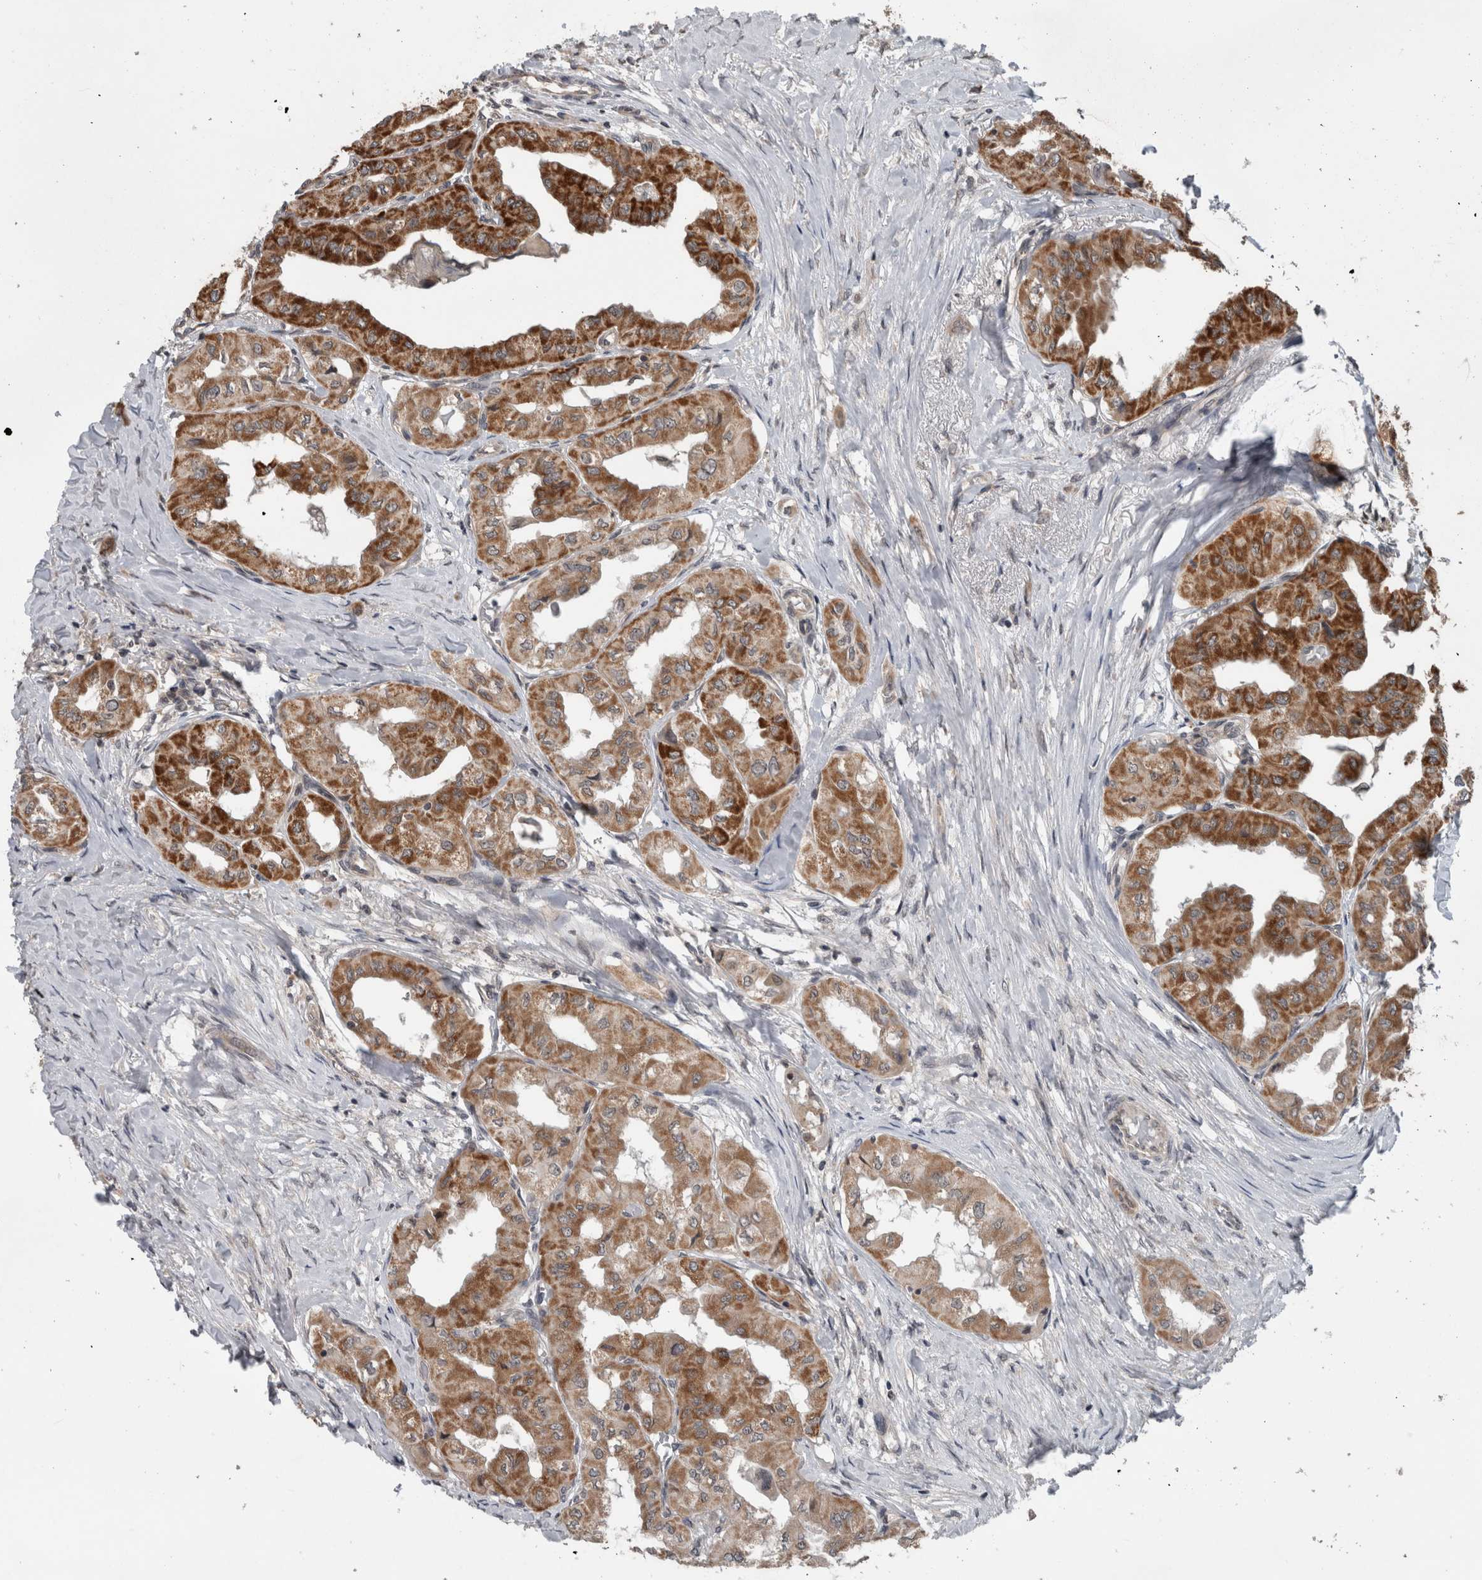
{"staining": {"intensity": "strong", "quantity": ">75%", "location": "cytoplasmic/membranous"}, "tissue": "thyroid cancer", "cell_type": "Tumor cells", "image_type": "cancer", "snomed": [{"axis": "morphology", "description": "Papillary adenocarcinoma, NOS"}, {"axis": "topography", "description": "Thyroid gland"}], "caption": "Immunohistochemistry (IHC) micrograph of thyroid papillary adenocarcinoma stained for a protein (brown), which shows high levels of strong cytoplasmic/membranous expression in about >75% of tumor cells.", "gene": "ENY2", "patient": {"sex": "female", "age": 59}}